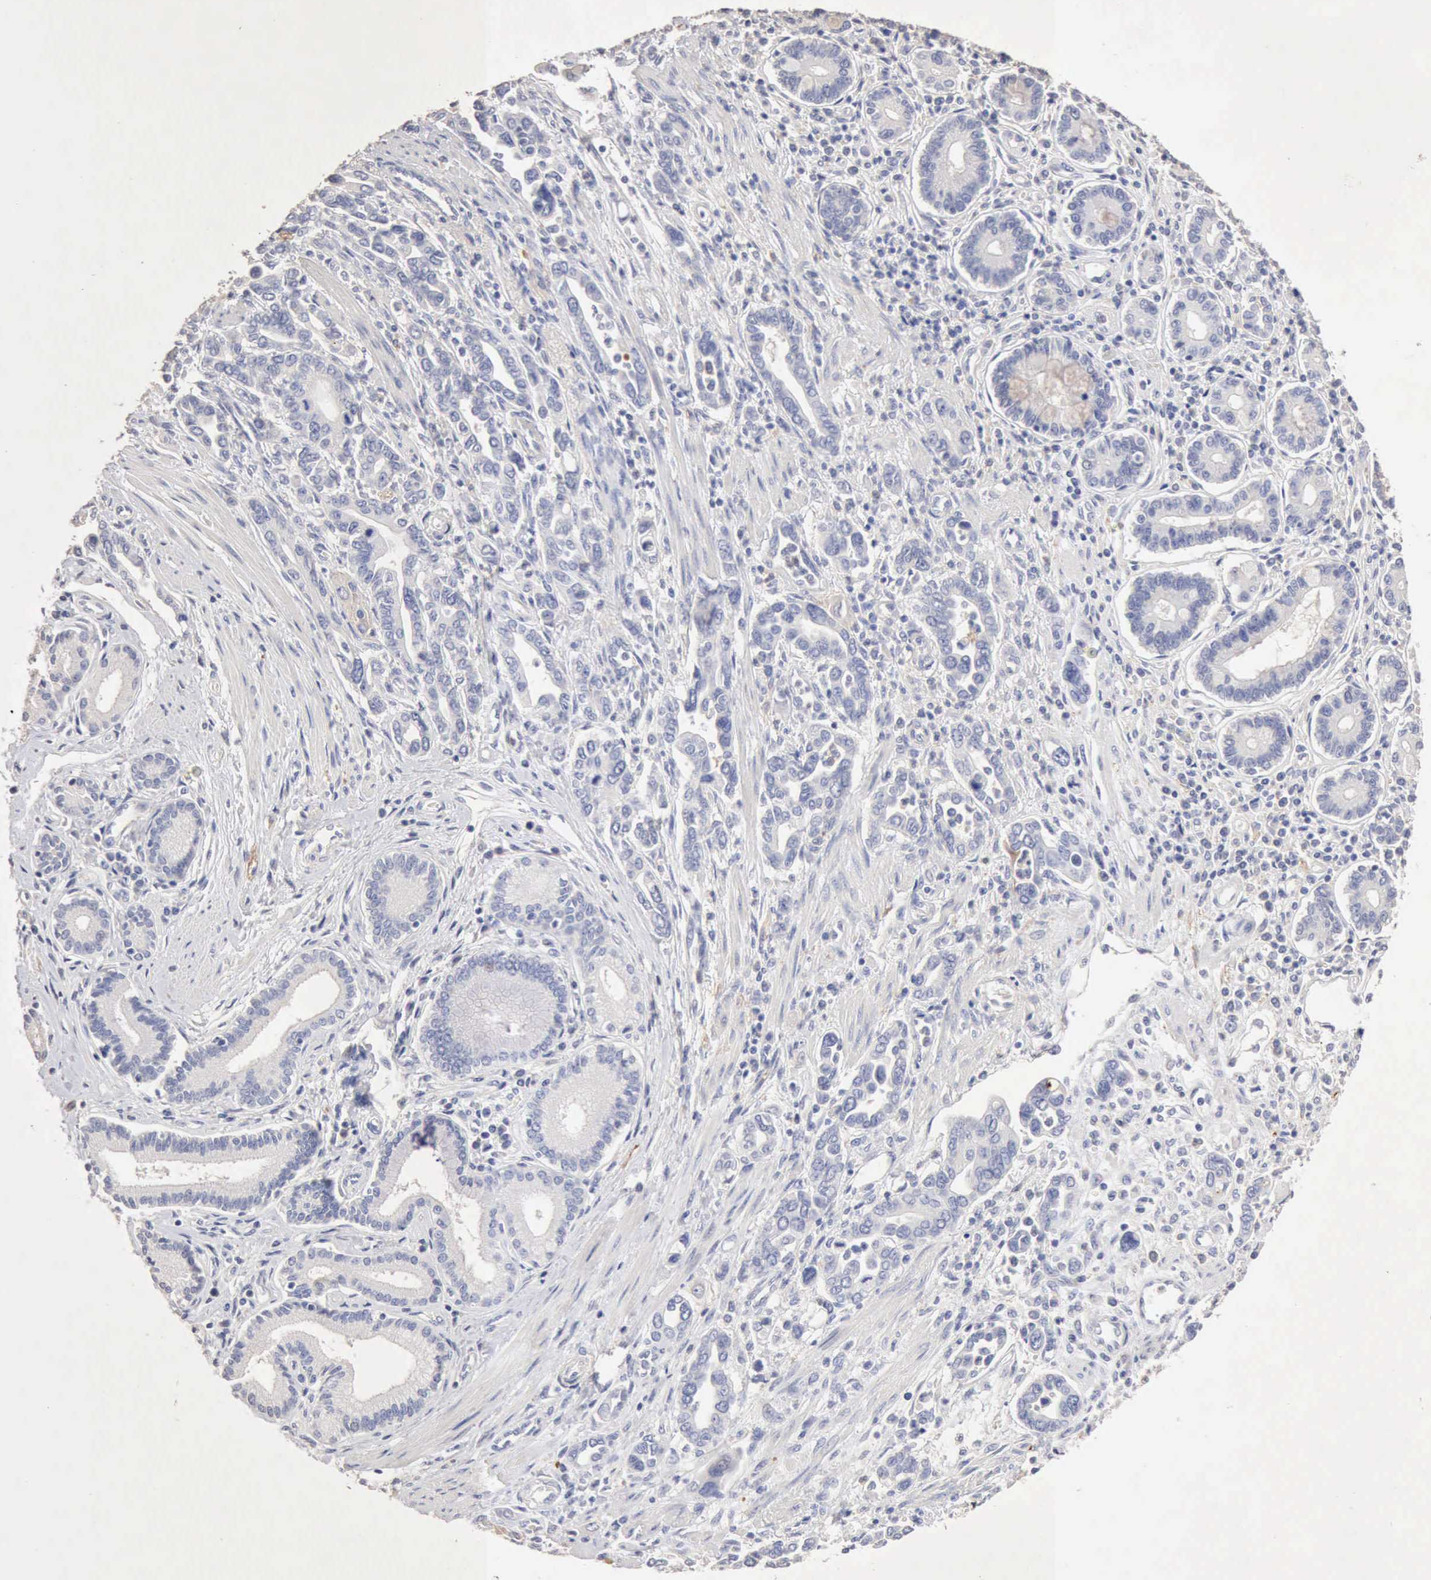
{"staining": {"intensity": "negative", "quantity": "none", "location": "none"}, "tissue": "pancreatic cancer", "cell_type": "Tumor cells", "image_type": "cancer", "snomed": [{"axis": "morphology", "description": "Adenocarcinoma, NOS"}, {"axis": "topography", "description": "Pancreas"}], "caption": "This is an immunohistochemistry (IHC) photomicrograph of human pancreatic cancer. There is no expression in tumor cells.", "gene": "KRT6B", "patient": {"sex": "female", "age": 57}}